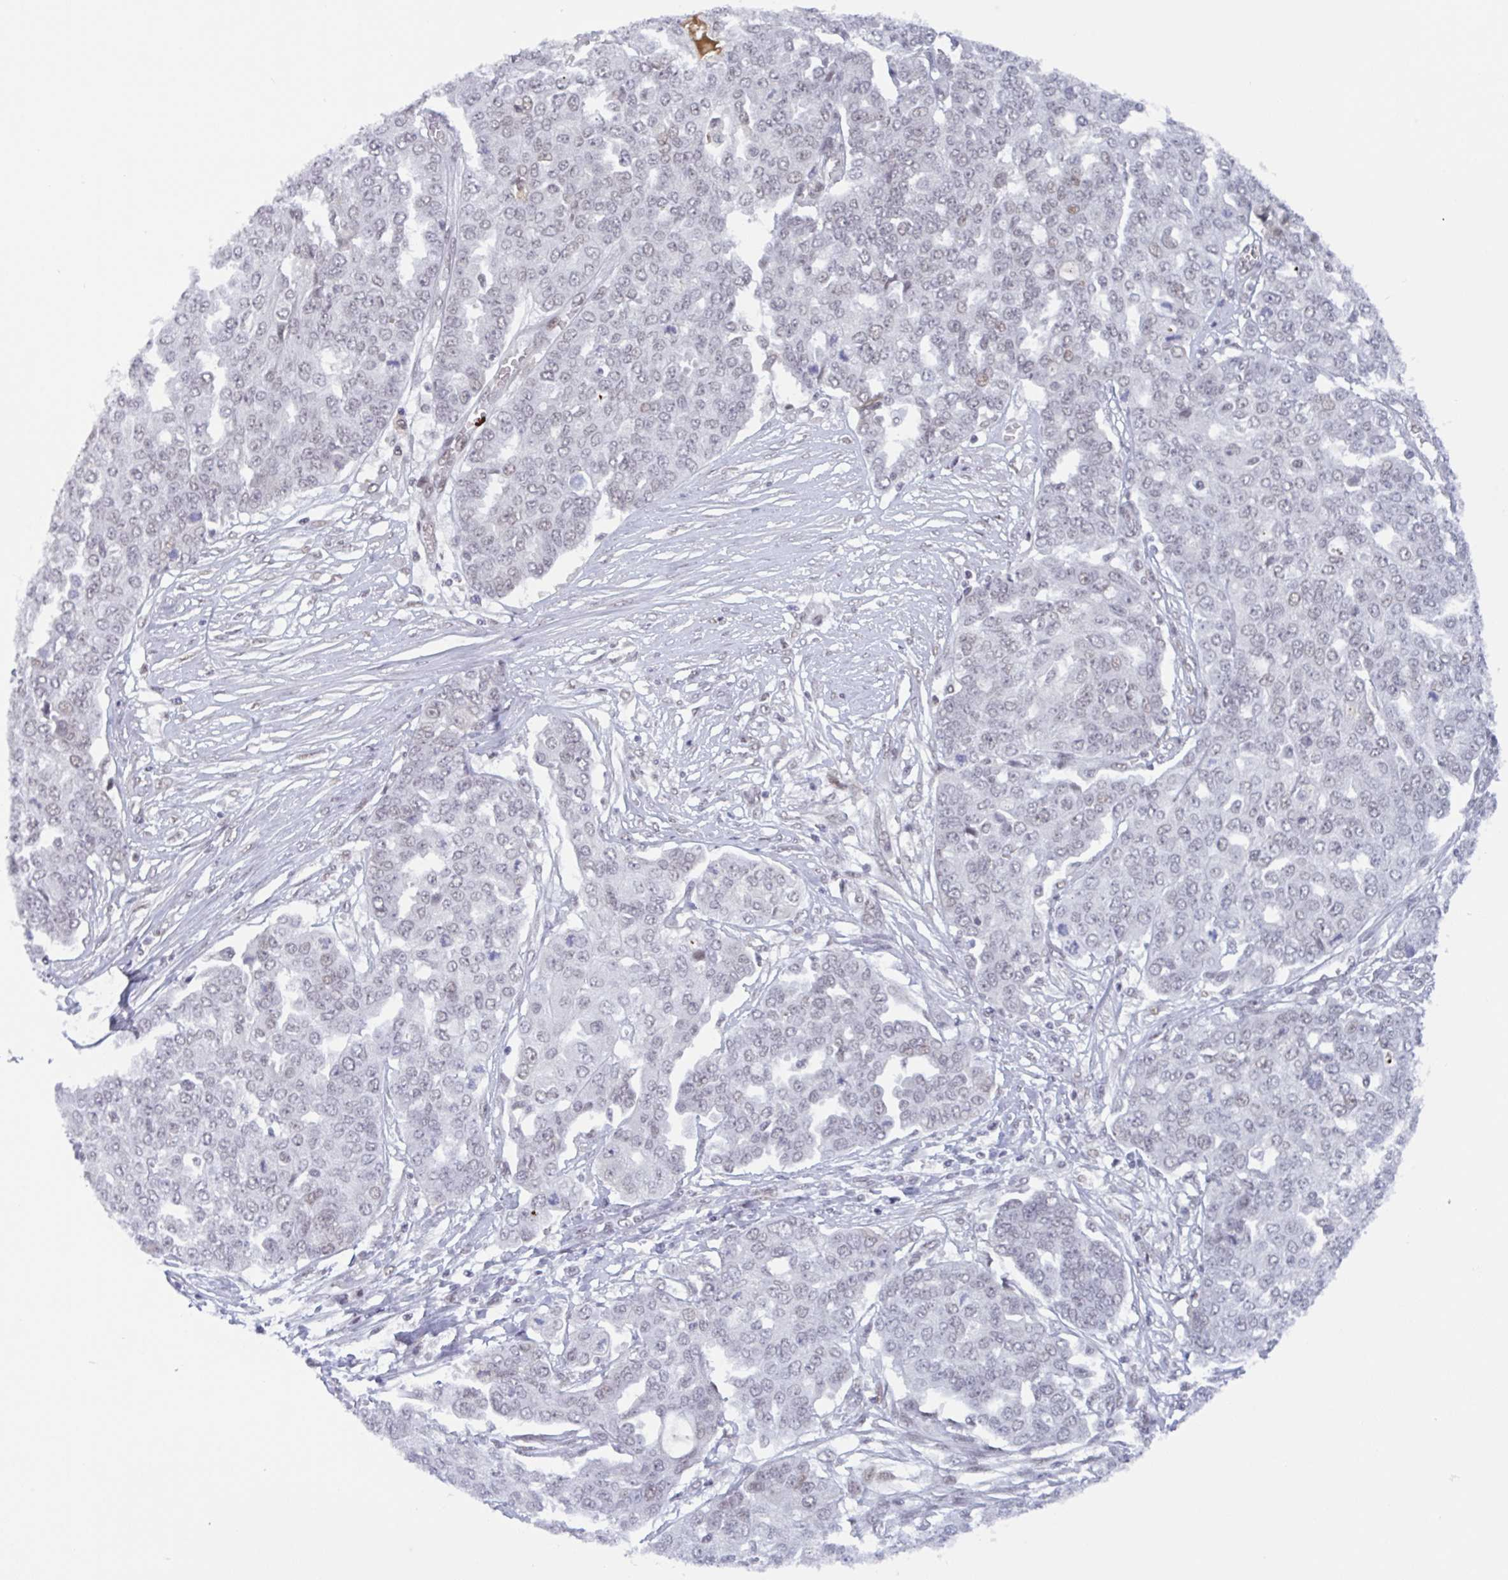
{"staining": {"intensity": "weak", "quantity": "<25%", "location": "nuclear"}, "tissue": "ovarian cancer", "cell_type": "Tumor cells", "image_type": "cancer", "snomed": [{"axis": "morphology", "description": "Cystadenocarcinoma, serous, NOS"}, {"axis": "topography", "description": "Soft tissue"}, {"axis": "topography", "description": "Ovary"}], "caption": "DAB (3,3'-diaminobenzidine) immunohistochemical staining of human serous cystadenocarcinoma (ovarian) shows no significant staining in tumor cells.", "gene": "PLG", "patient": {"sex": "female", "age": 57}}